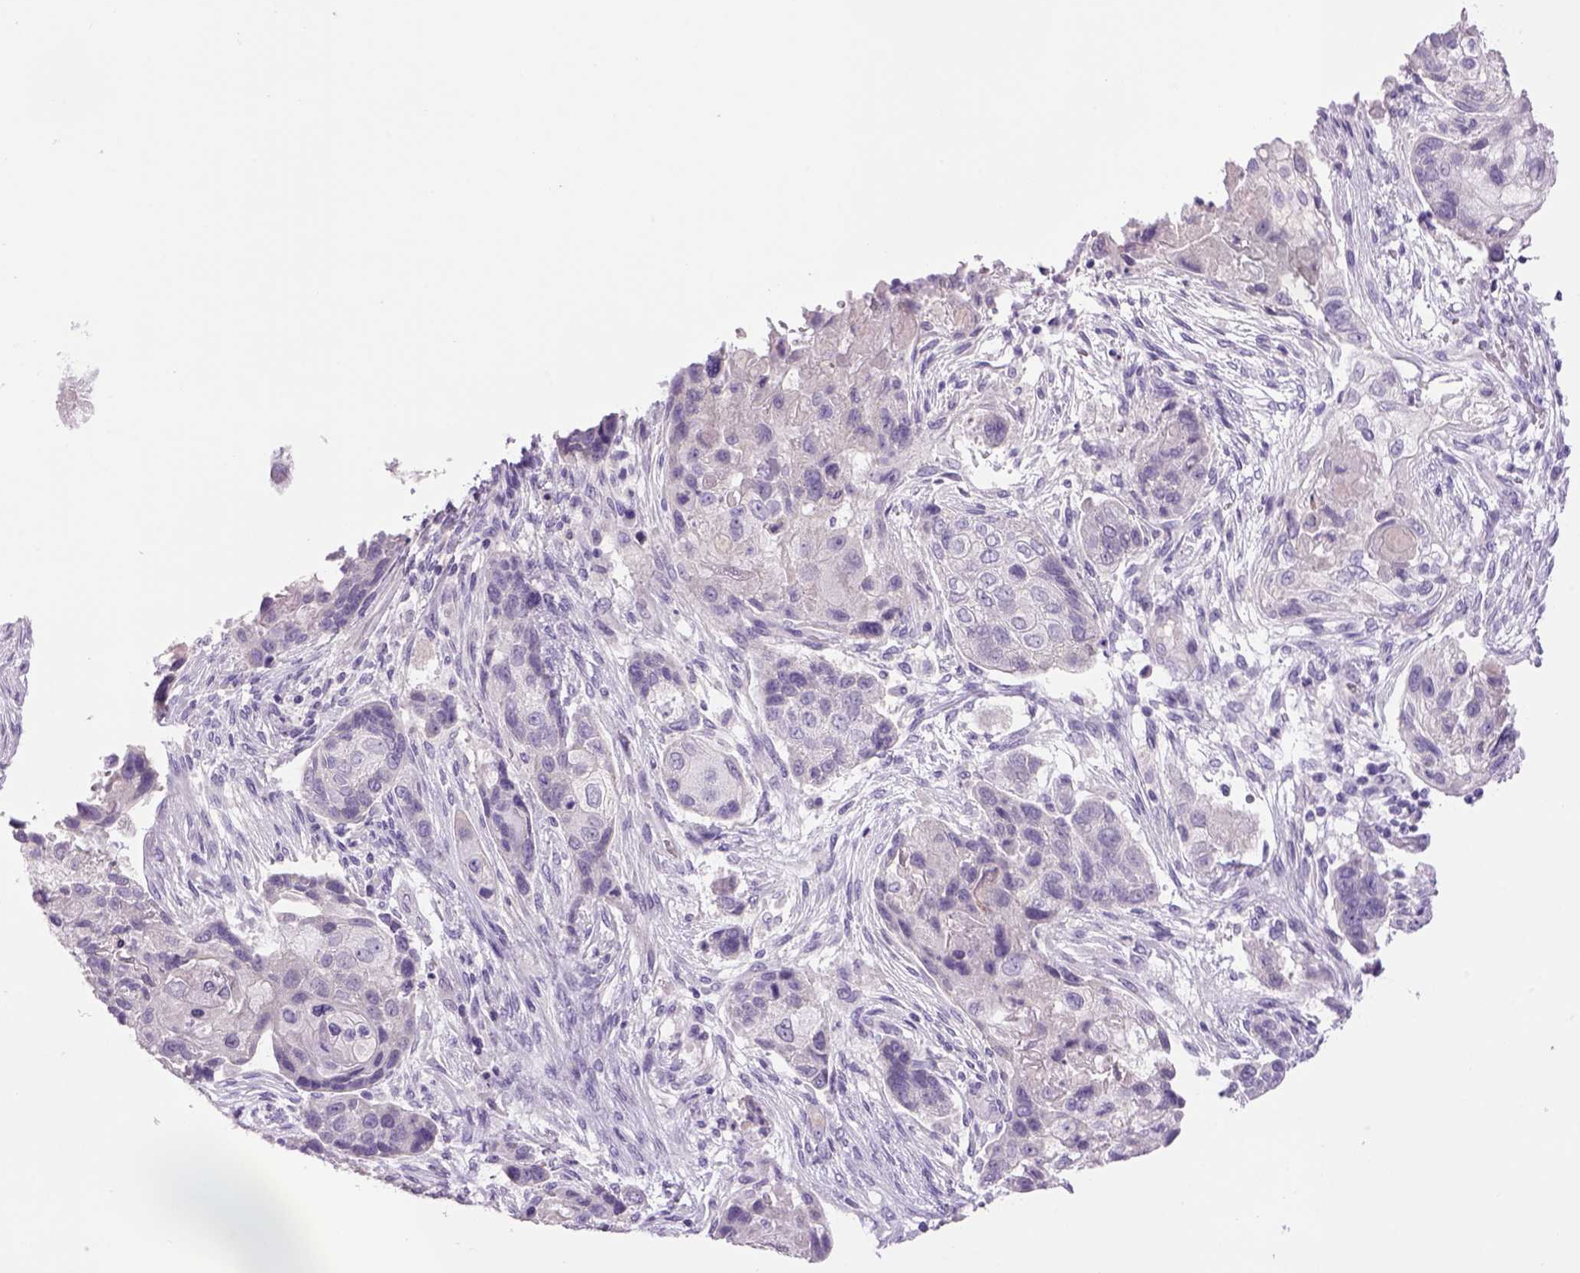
{"staining": {"intensity": "negative", "quantity": "none", "location": "none"}, "tissue": "lung cancer", "cell_type": "Tumor cells", "image_type": "cancer", "snomed": [{"axis": "morphology", "description": "Squamous cell carcinoma, NOS"}, {"axis": "topography", "description": "Lung"}], "caption": "This is an immunohistochemistry image of lung squamous cell carcinoma. There is no expression in tumor cells.", "gene": "DBH", "patient": {"sex": "male", "age": 69}}